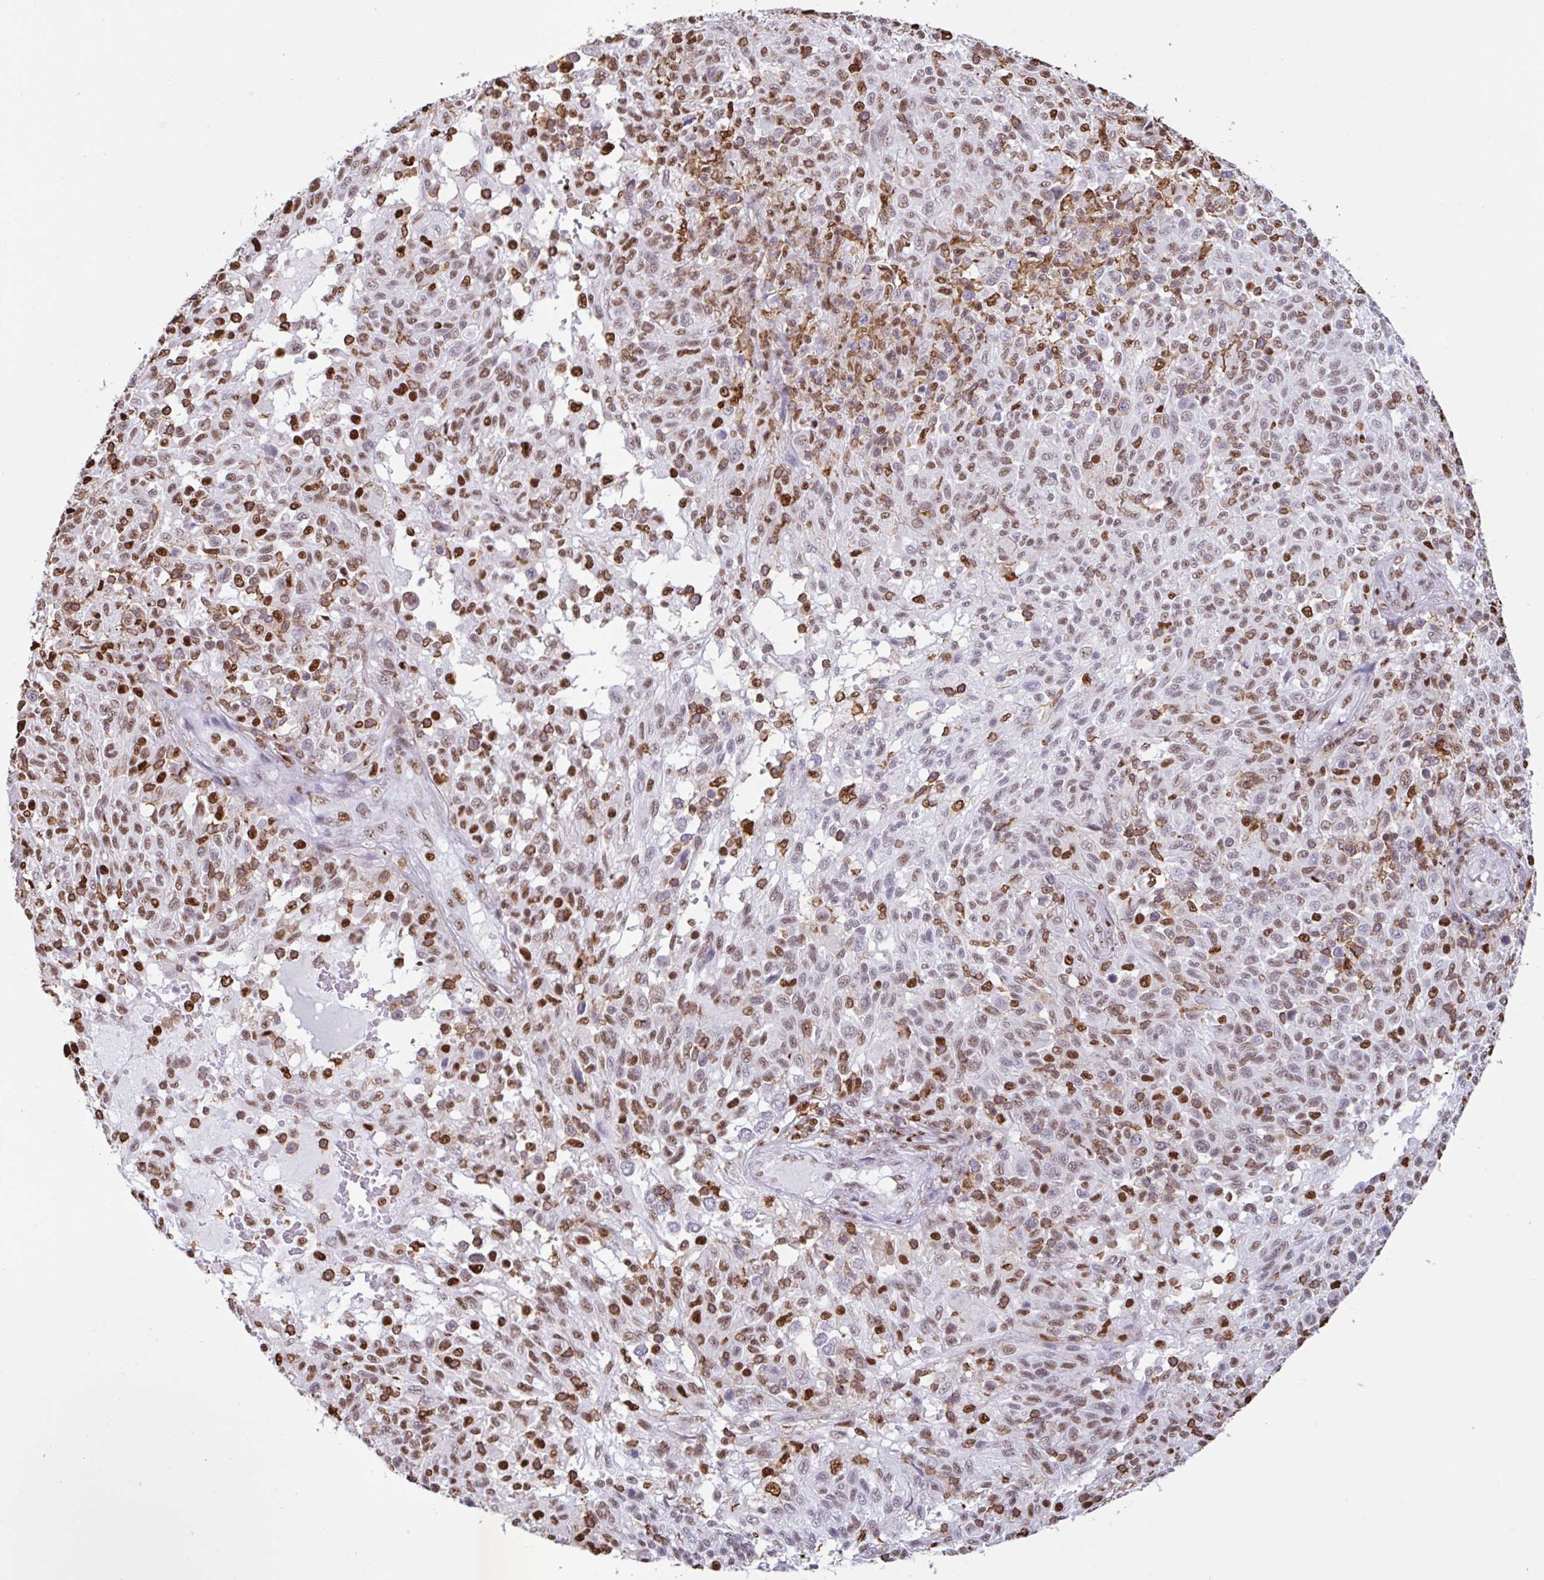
{"staining": {"intensity": "moderate", "quantity": ">75%", "location": "nuclear"}, "tissue": "melanoma", "cell_type": "Tumor cells", "image_type": "cancer", "snomed": [{"axis": "morphology", "description": "Malignant melanoma, NOS"}, {"axis": "topography", "description": "Skin"}], "caption": "Immunohistochemistry (IHC) histopathology image of neoplastic tissue: melanoma stained using immunohistochemistry demonstrates medium levels of moderate protein expression localized specifically in the nuclear of tumor cells, appearing as a nuclear brown color.", "gene": "BTBD10", "patient": {"sex": "male", "age": 66}}